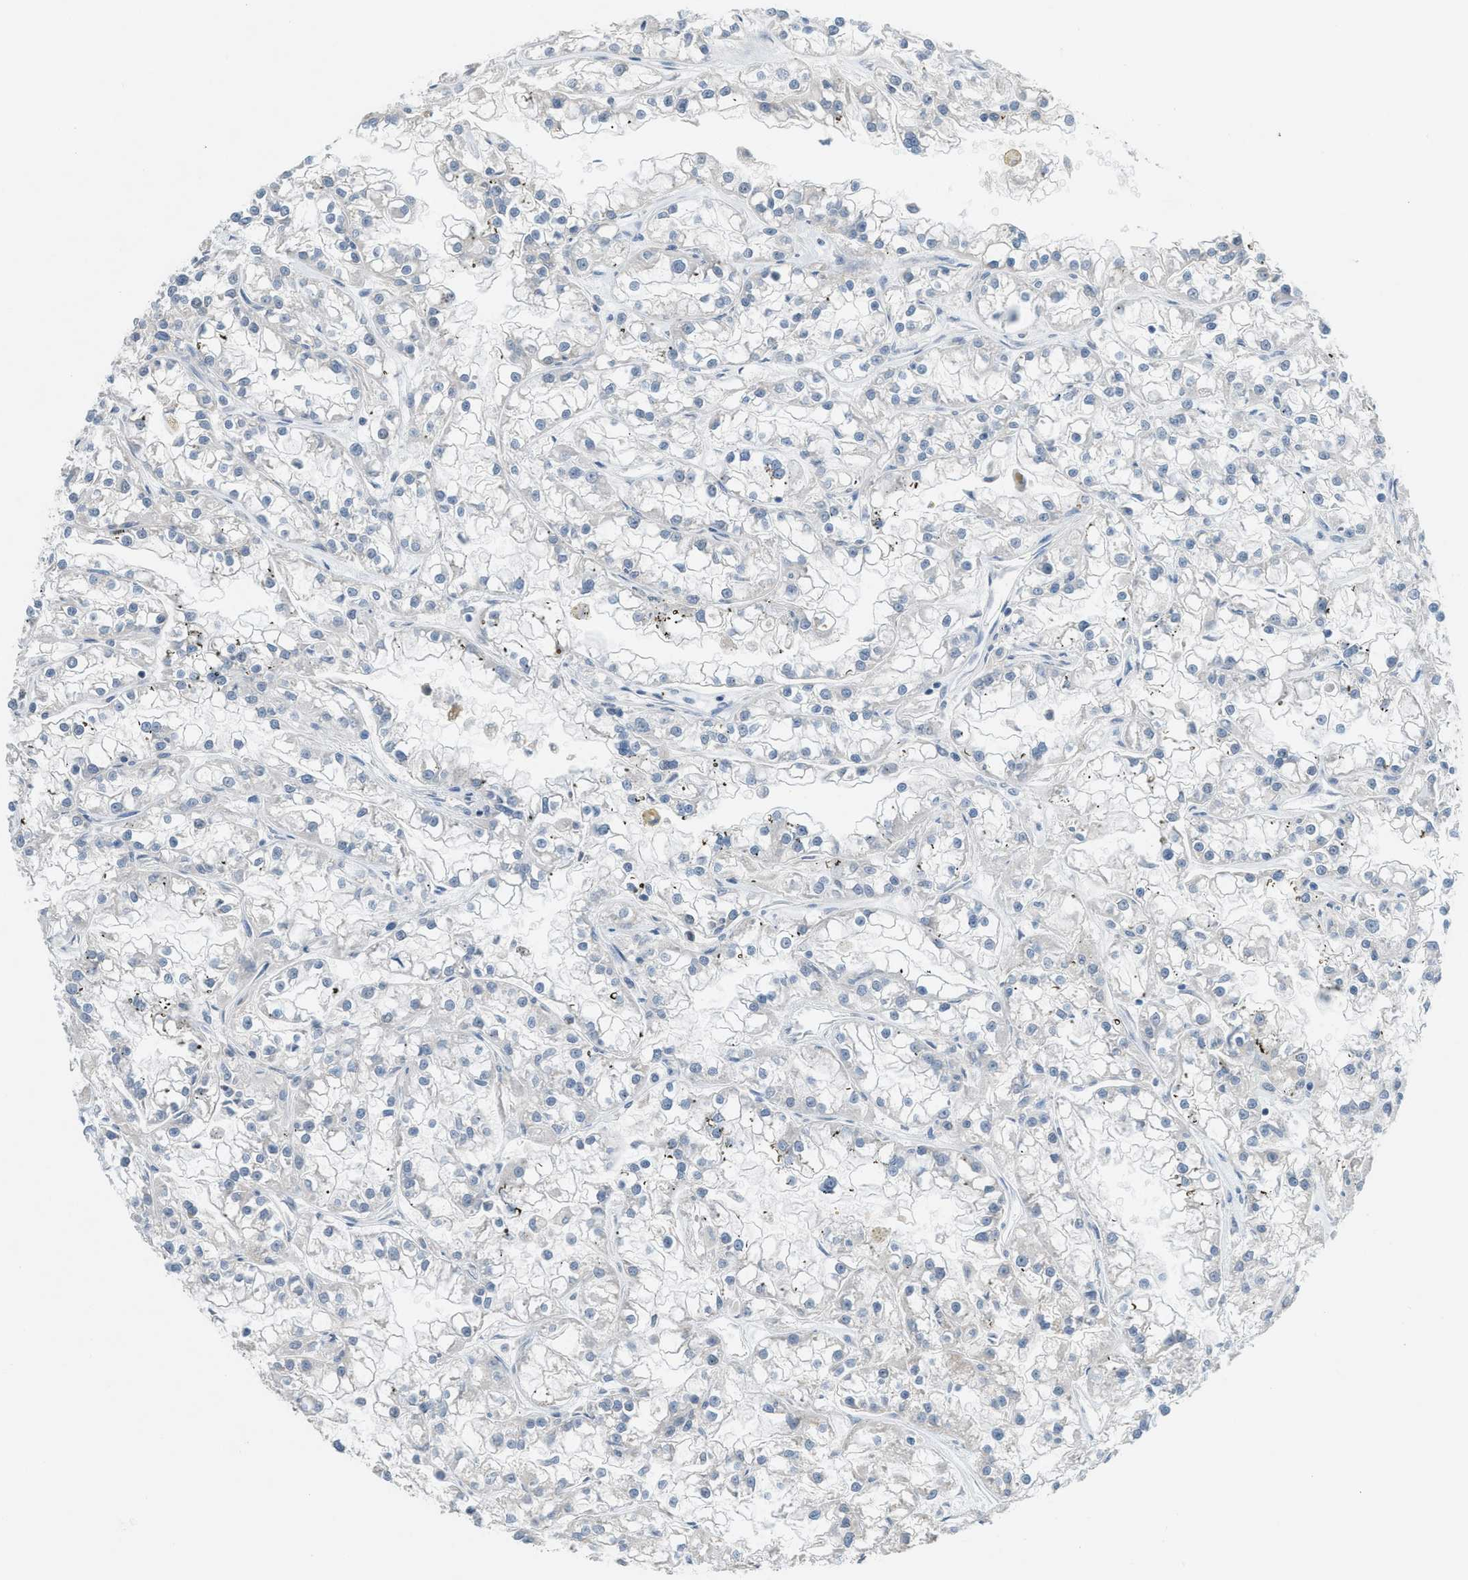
{"staining": {"intensity": "negative", "quantity": "none", "location": "none"}, "tissue": "renal cancer", "cell_type": "Tumor cells", "image_type": "cancer", "snomed": [{"axis": "morphology", "description": "Adenocarcinoma, NOS"}, {"axis": "topography", "description": "Kidney"}], "caption": "Tumor cells show no significant expression in renal cancer. (DAB (3,3'-diaminobenzidine) immunohistochemistry, high magnification).", "gene": "TXNDC2", "patient": {"sex": "female", "age": 52}}